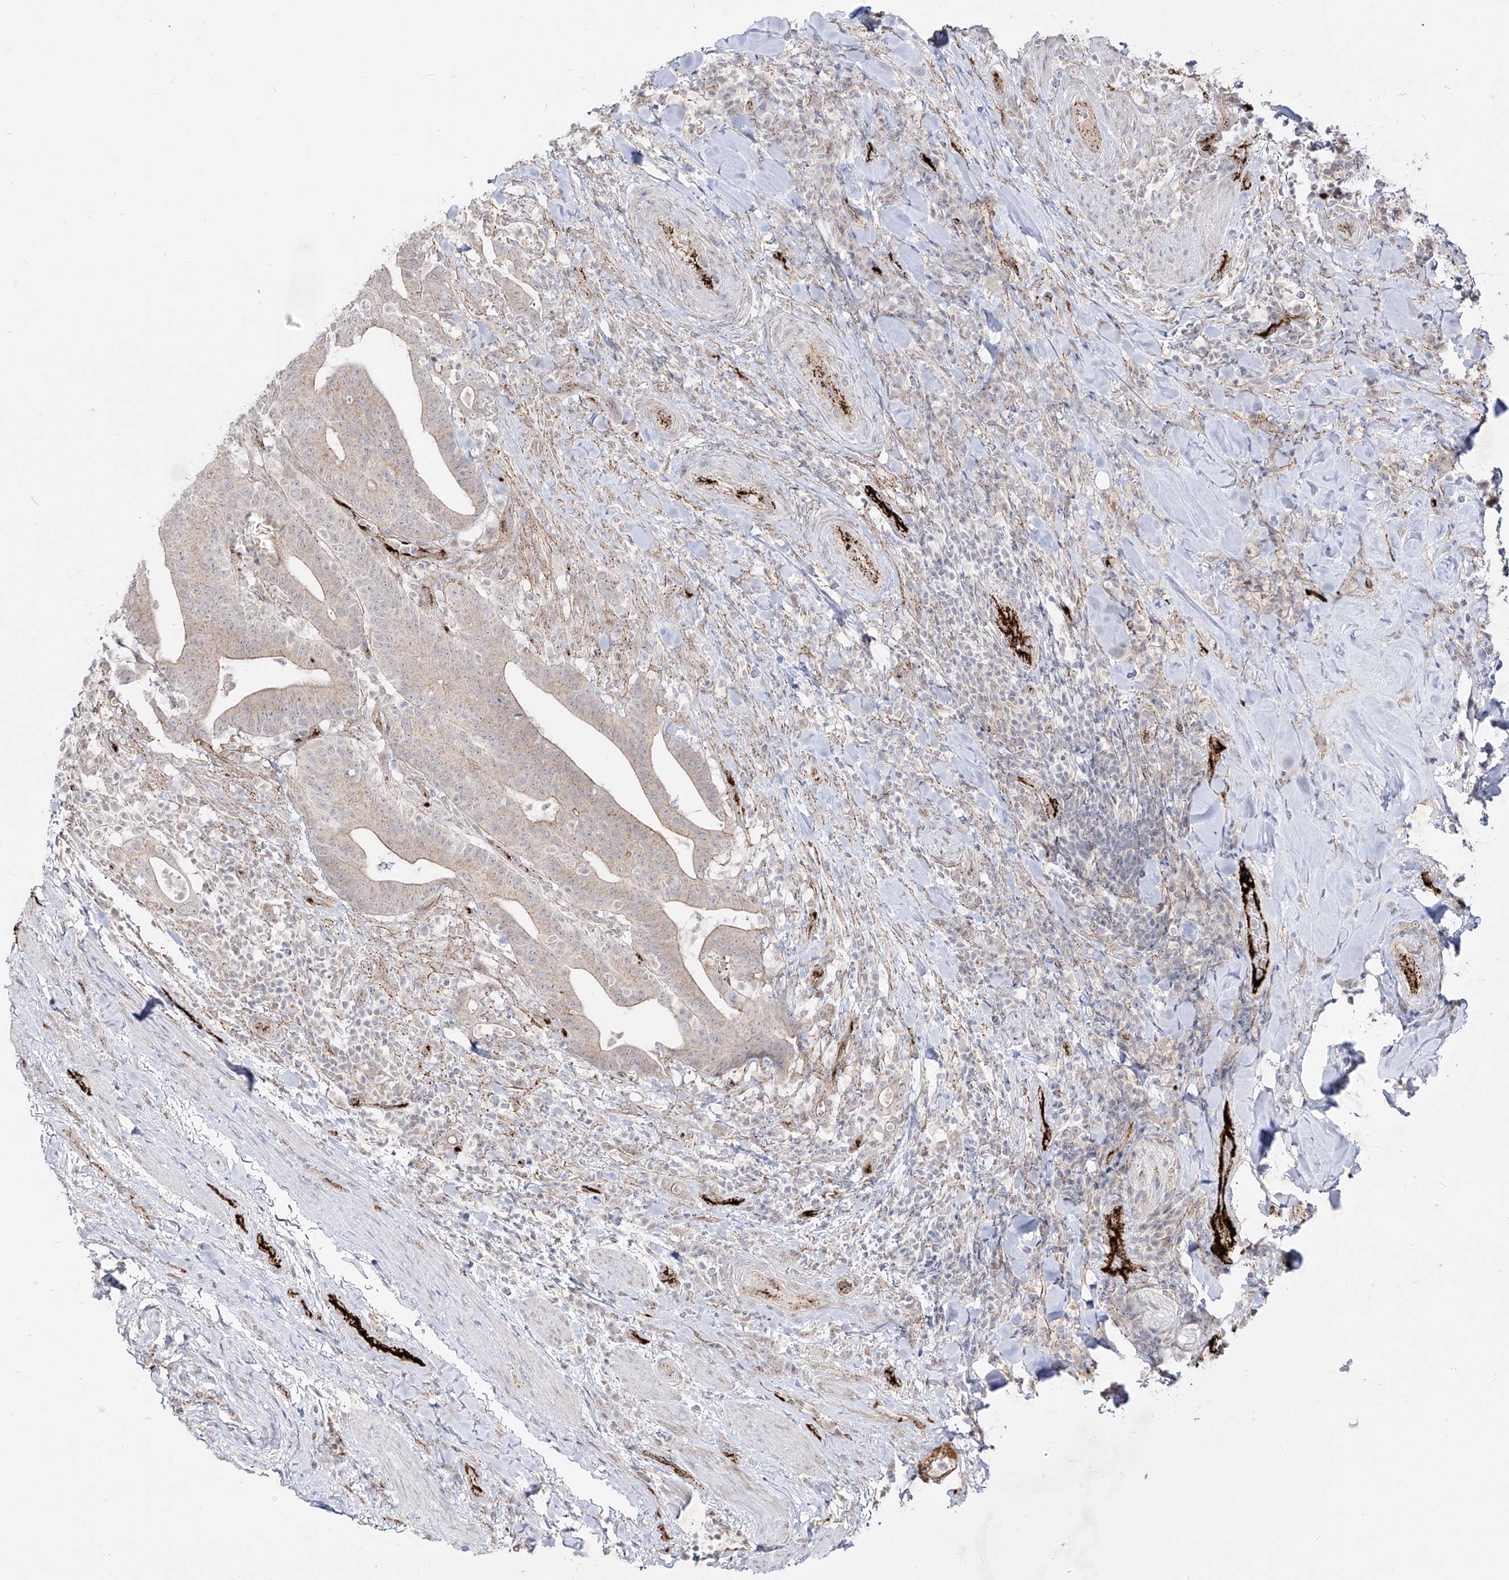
{"staining": {"intensity": "weak", "quantity": "<25%", "location": "cytoplasmic/membranous"}, "tissue": "colorectal cancer", "cell_type": "Tumor cells", "image_type": "cancer", "snomed": [{"axis": "morphology", "description": "Adenocarcinoma, NOS"}, {"axis": "topography", "description": "Colon"}], "caption": "A histopathology image of adenocarcinoma (colorectal) stained for a protein shows no brown staining in tumor cells.", "gene": "ZGRF1", "patient": {"sex": "female", "age": 66}}